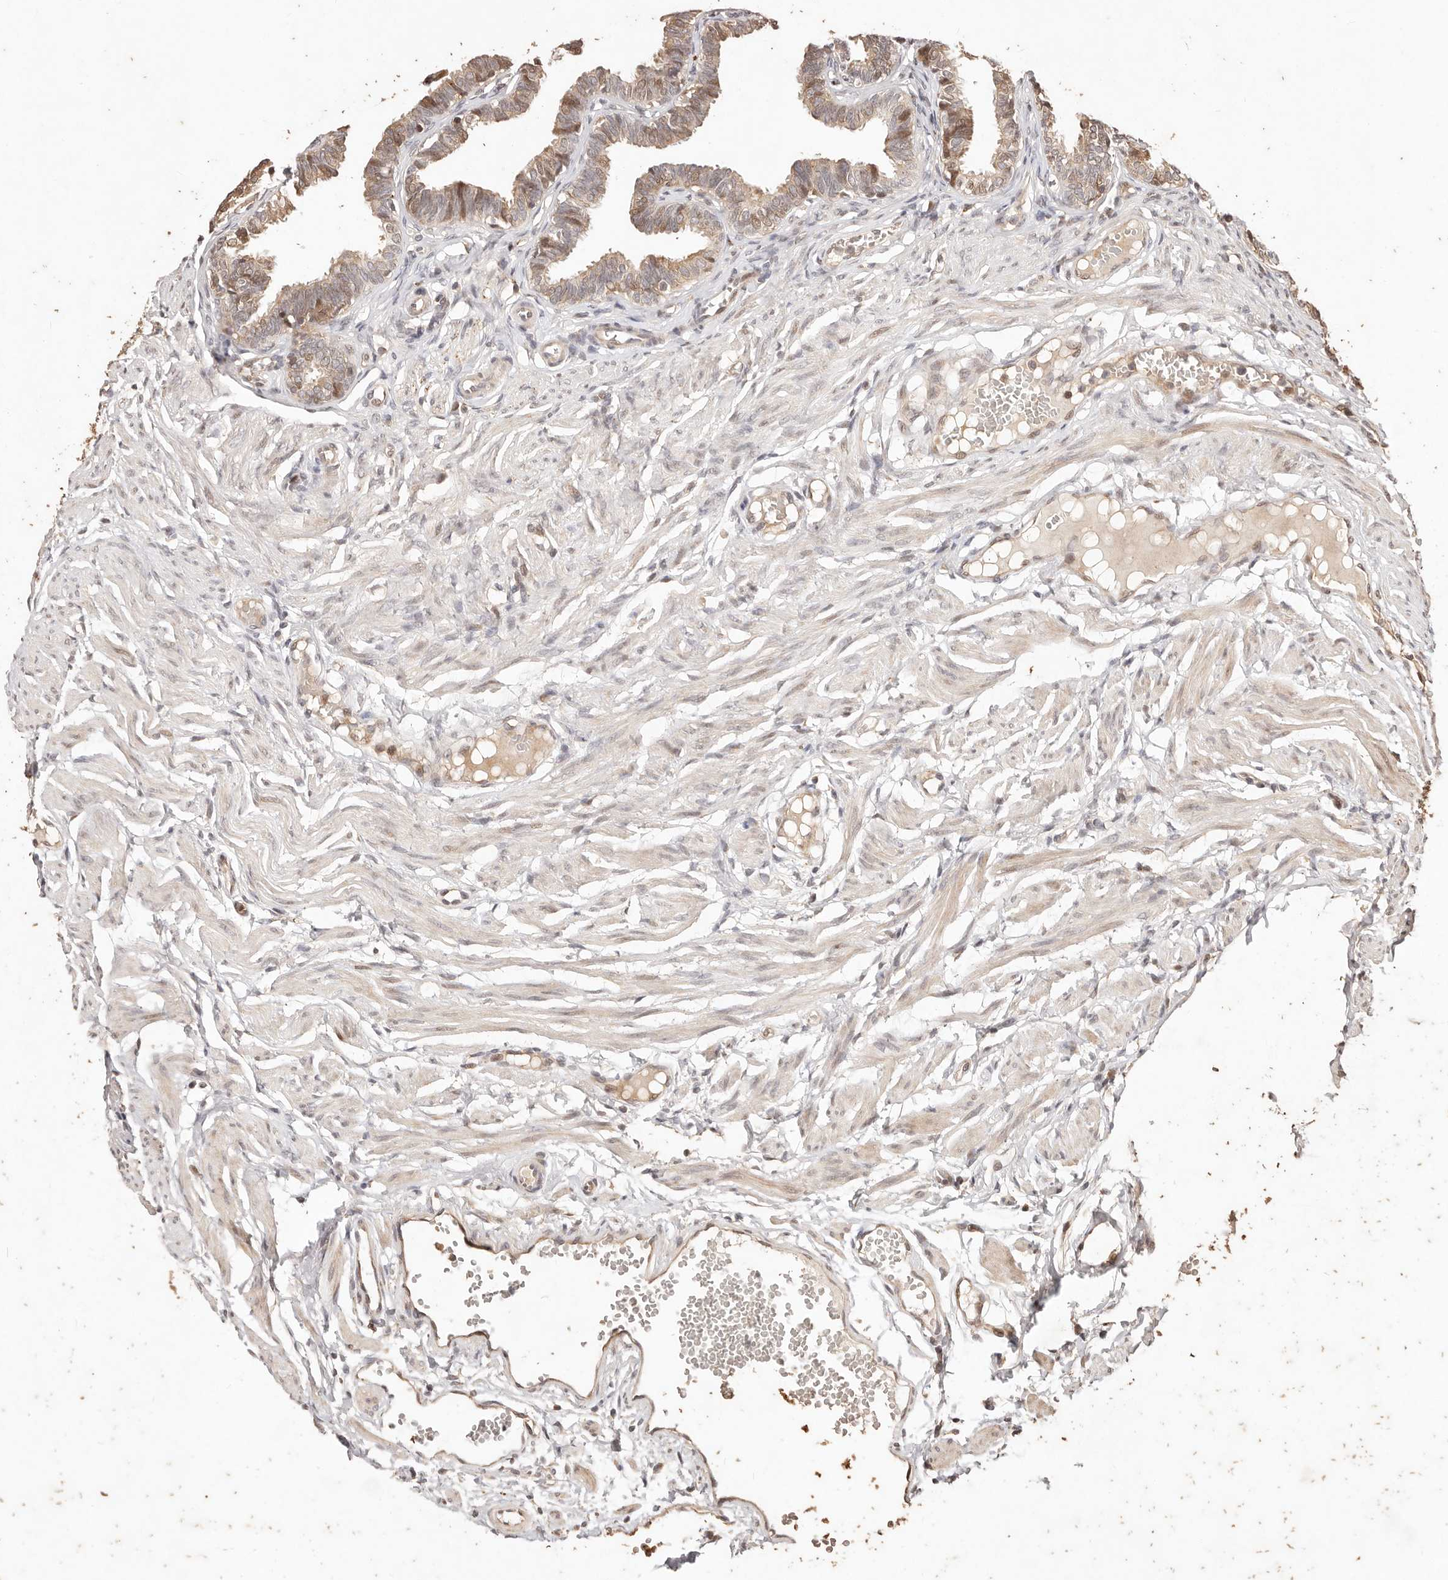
{"staining": {"intensity": "weak", "quantity": "25%-75%", "location": "cytoplasmic/membranous,nuclear"}, "tissue": "fallopian tube", "cell_type": "Glandular cells", "image_type": "normal", "snomed": [{"axis": "morphology", "description": "Normal tissue, NOS"}, {"axis": "topography", "description": "Fallopian tube"}, {"axis": "topography", "description": "Ovary"}], "caption": "This is an image of immunohistochemistry (IHC) staining of benign fallopian tube, which shows weak positivity in the cytoplasmic/membranous,nuclear of glandular cells.", "gene": "KIF9", "patient": {"sex": "female", "age": 23}}